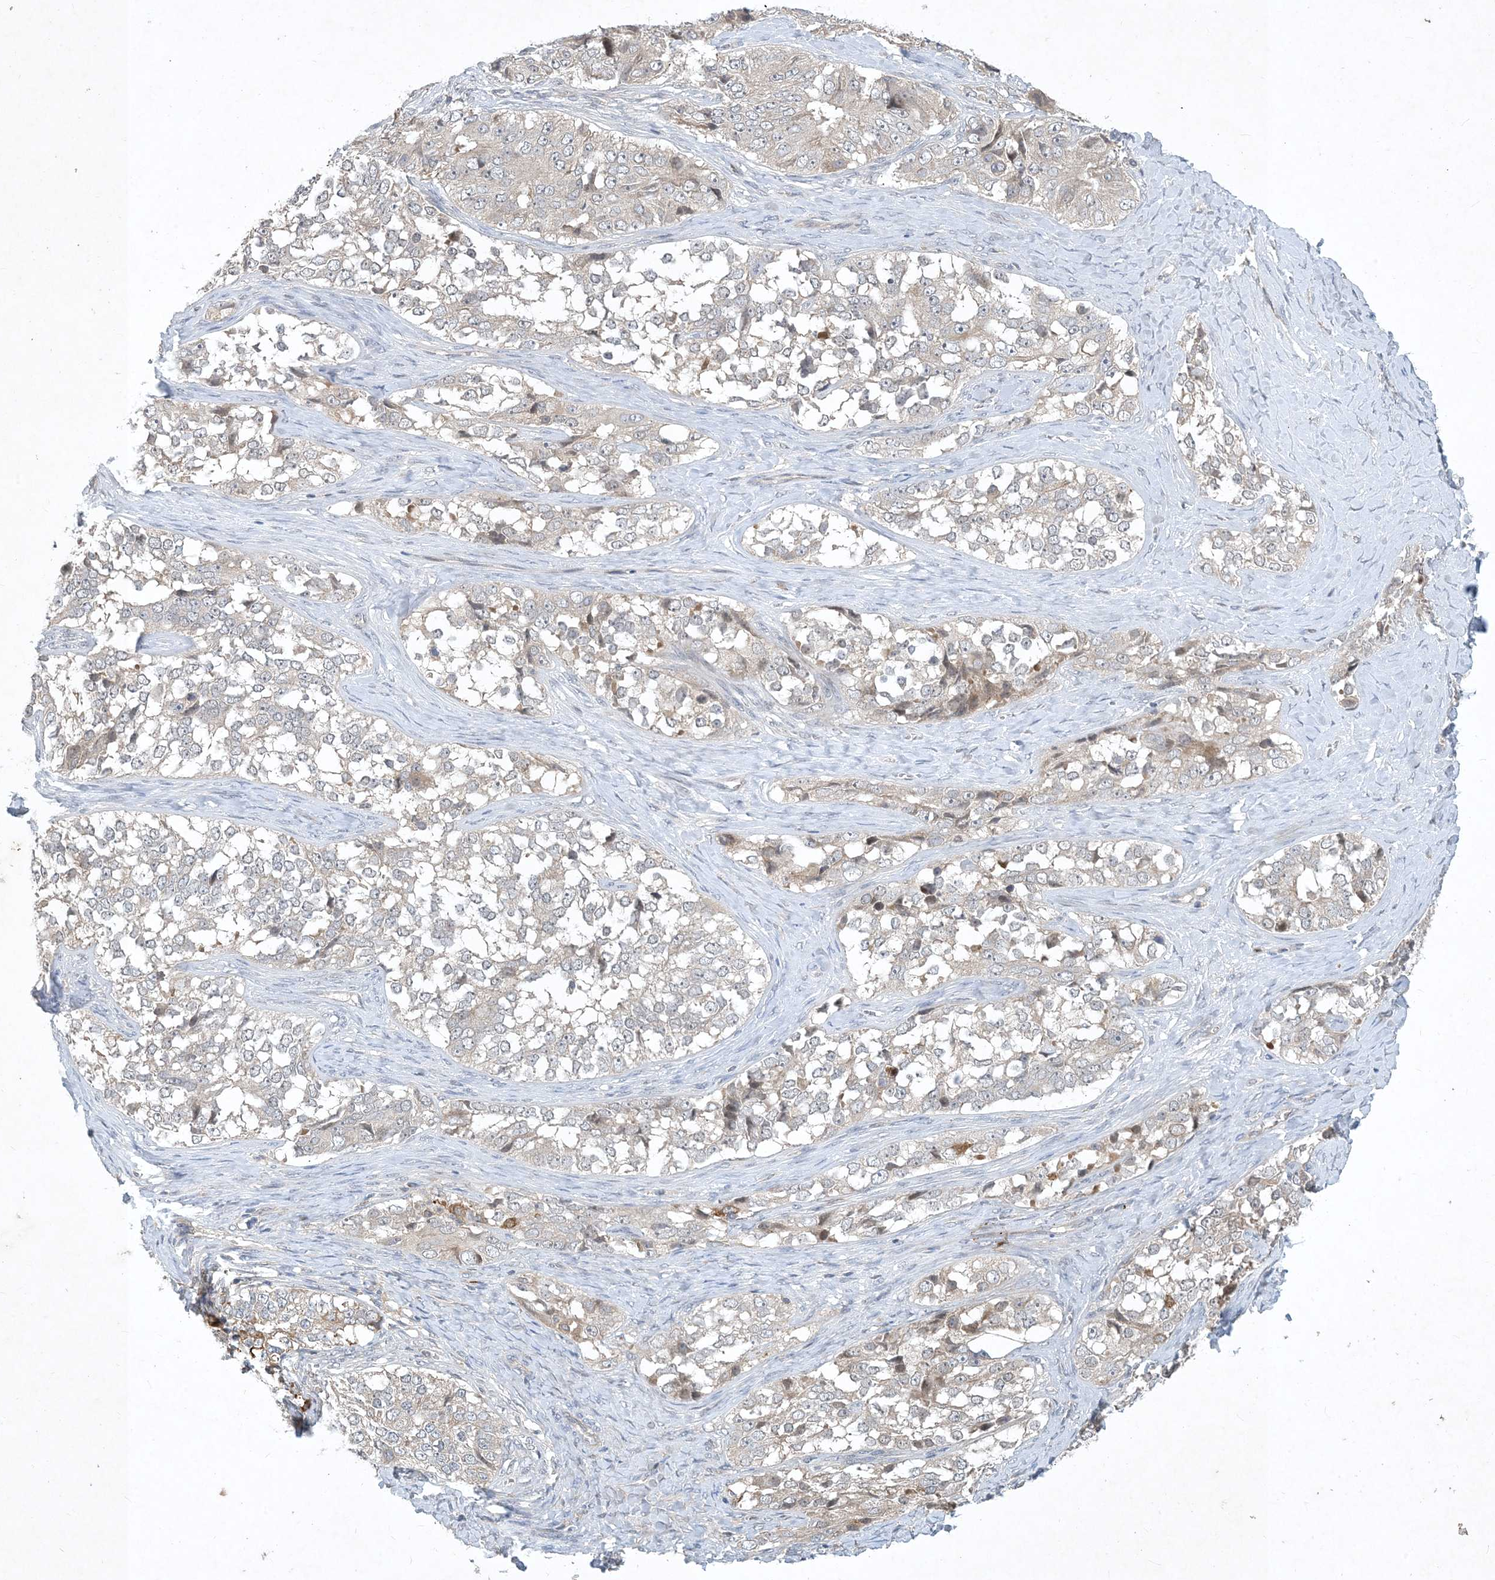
{"staining": {"intensity": "negative", "quantity": "none", "location": "none"}, "tissue": "ovarian cancer", "cell_type": "Tumor cells", "image_type": "cancer", "snomed": [{"axis": "morphology", "description": "Carcinoma, endometroid"}, {"axis": "topography", "description": "Ovary"}], "caption": "Immunohistochemistry micrograph of ovarian endometroid carcinoma stained for a protein (brown), which exhibits no staining in tumor cells.", "gene": "CDS1", "patient": {"sex": "female", "age": 51}}